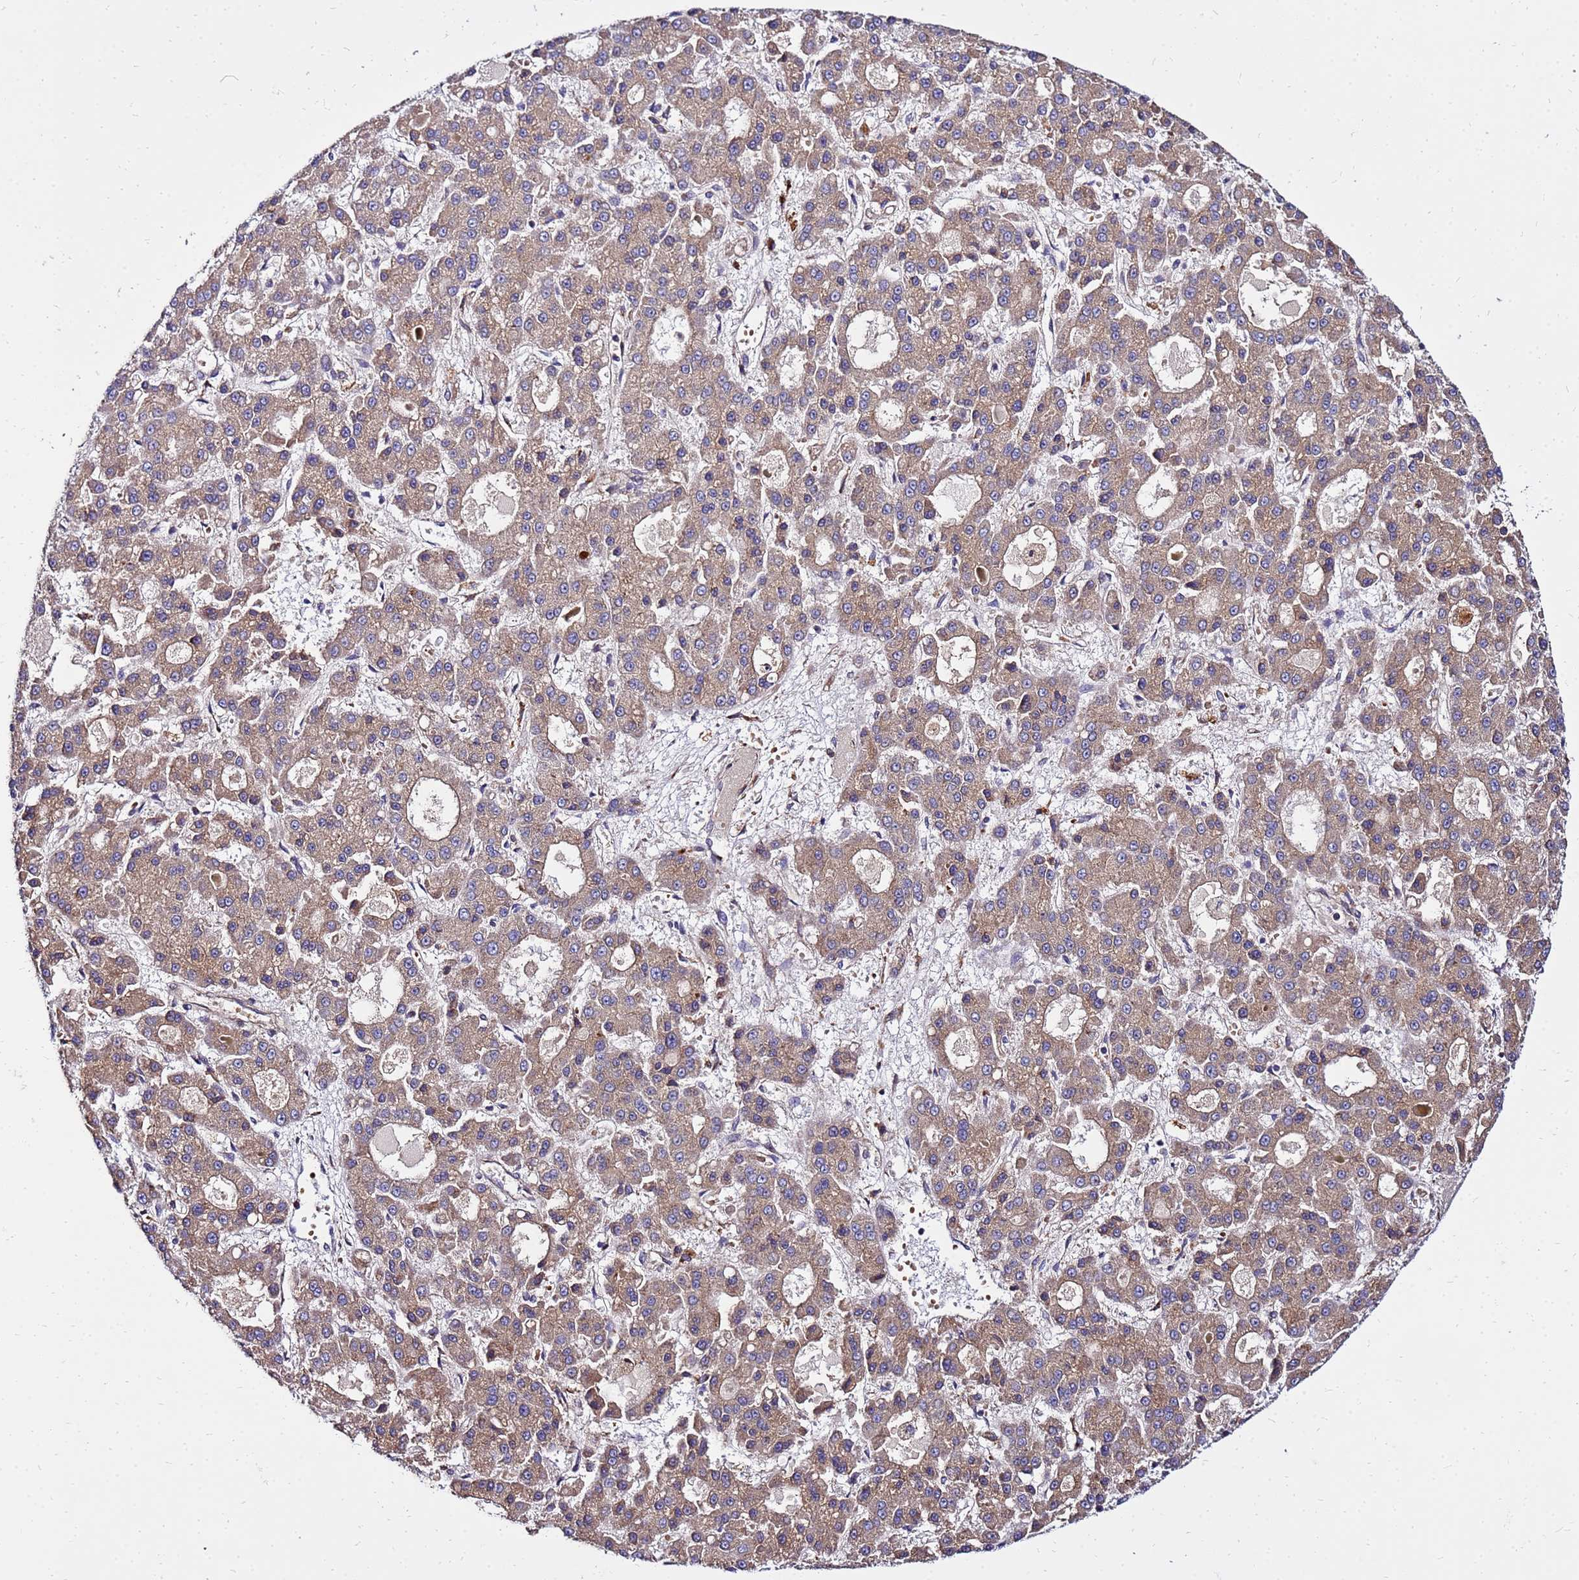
{"staining": {"intensity": "moderate", "quantity": ">75%", "location": "cytoplasmic/membranous"}, "tissue": "liver cancer", "cell_type": "Tumor cells", "image_type": "cancer", "snomed": [{"axis": "morphology", "description": "Carcinoma, Hepatocellular, NOS"}, {"axis": "topography", "description": "Liver"}], "caption": "A brown stain shows moderate cytoplasmic/membranous positivity of a protein in hepatocellular carcinoma (liver) tumor cells.", "gene": "WWC2", "patient": {"sex": "male", "age": 70}}